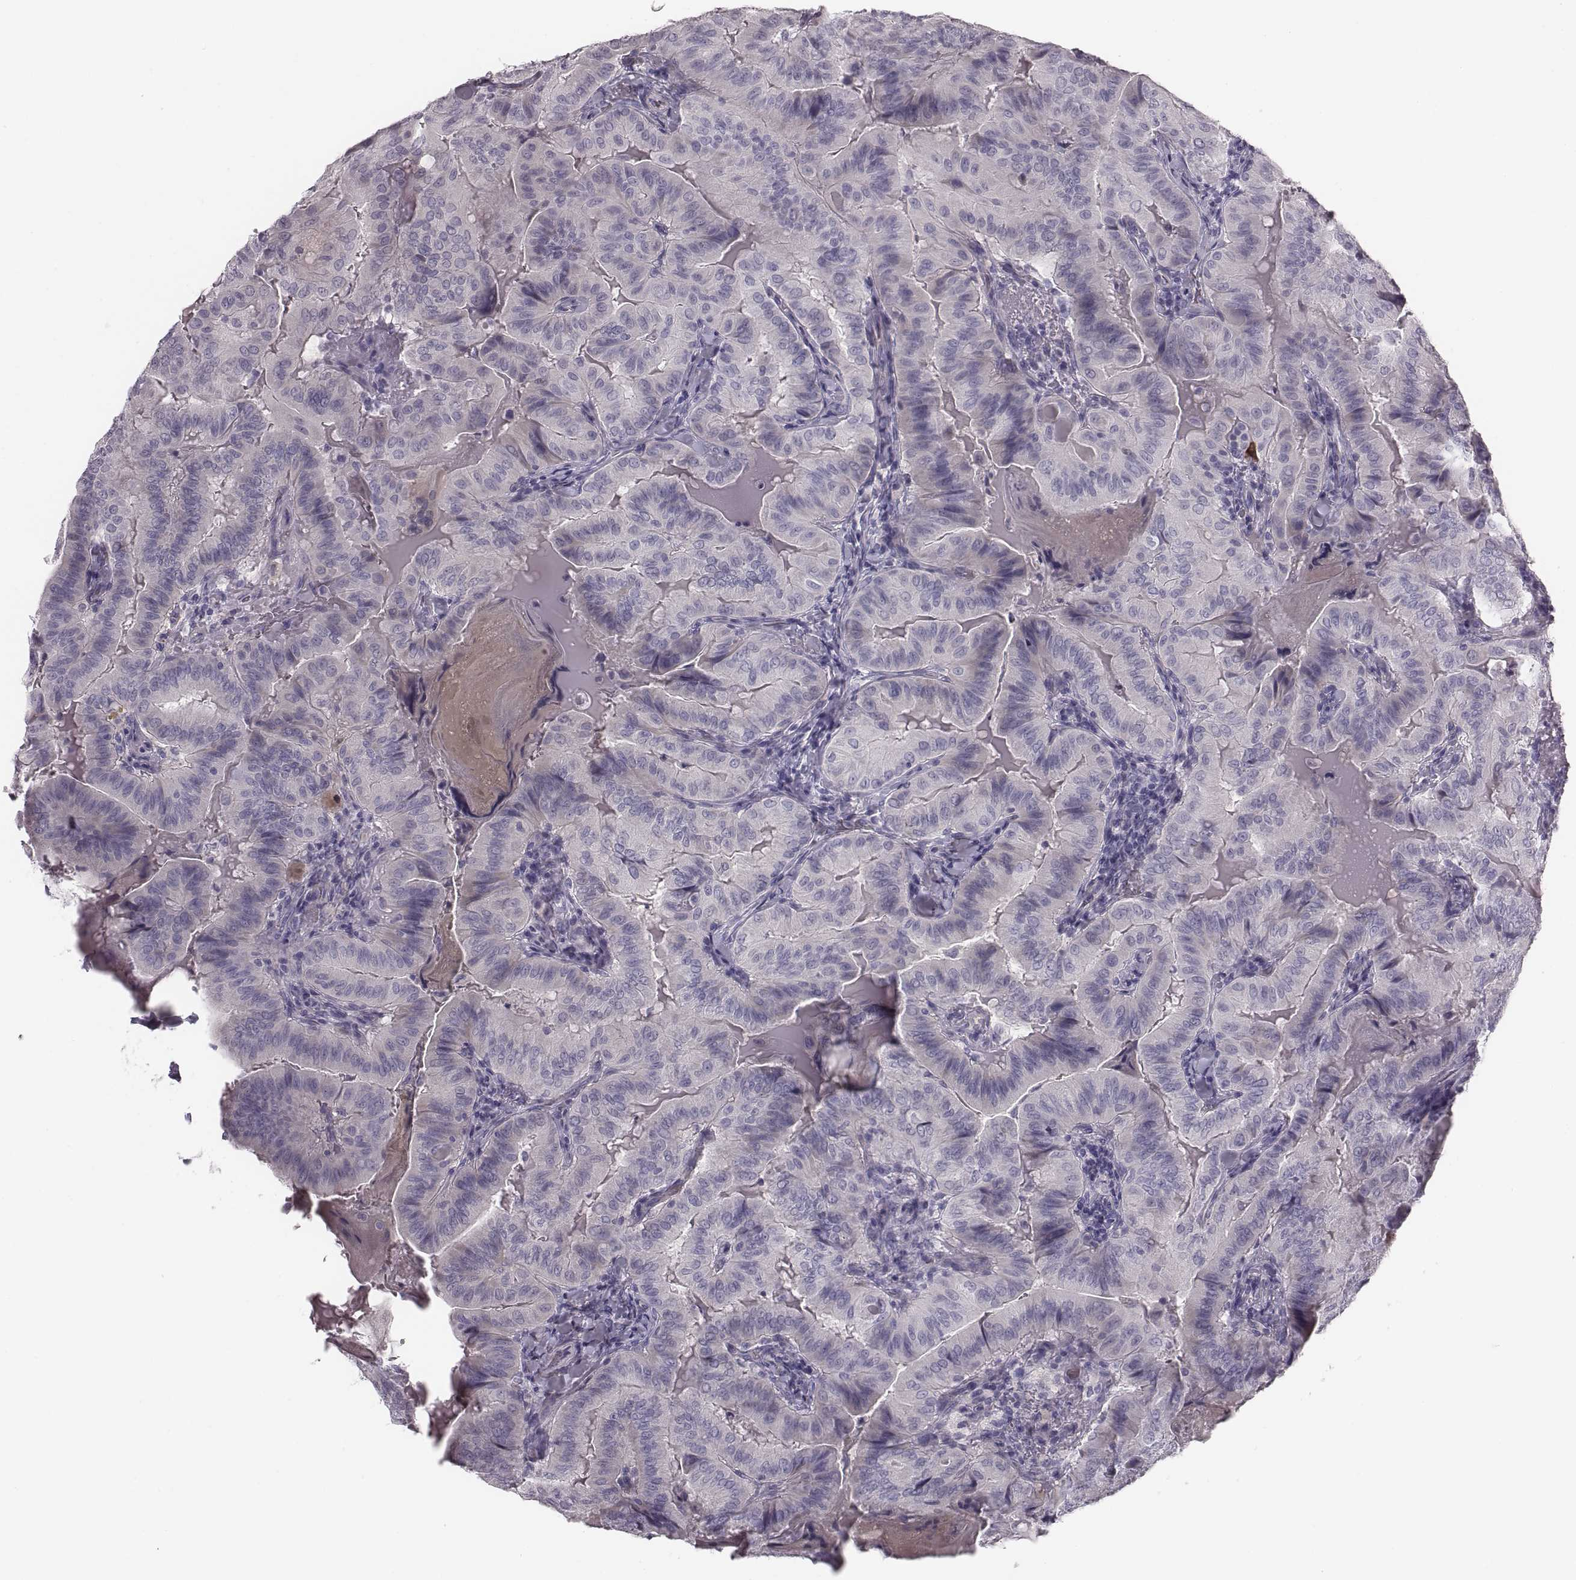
{"staining": {"intensity": "negative", "quantity": "none", "location": "none"}, "tissue": "thyroid cancer", "cell_type": "Tumor cells", "image_type": "cancer", "snomed": [{"axis": "morphology", "description": "Papillary adenocarcinoma, NOS"}, {"axis": "topography", "description": "Thyroid gland"}], "caption": "This histopathology image is of papillary adenocarcinoma (thyroid) stained with immunohistochemistry to label a protein in brown with the nuclei are counter-stained blue. There is no positivity in tumor cells.", "gene": "CRISP1", "patient": {"sex": "female", "age": 68}}